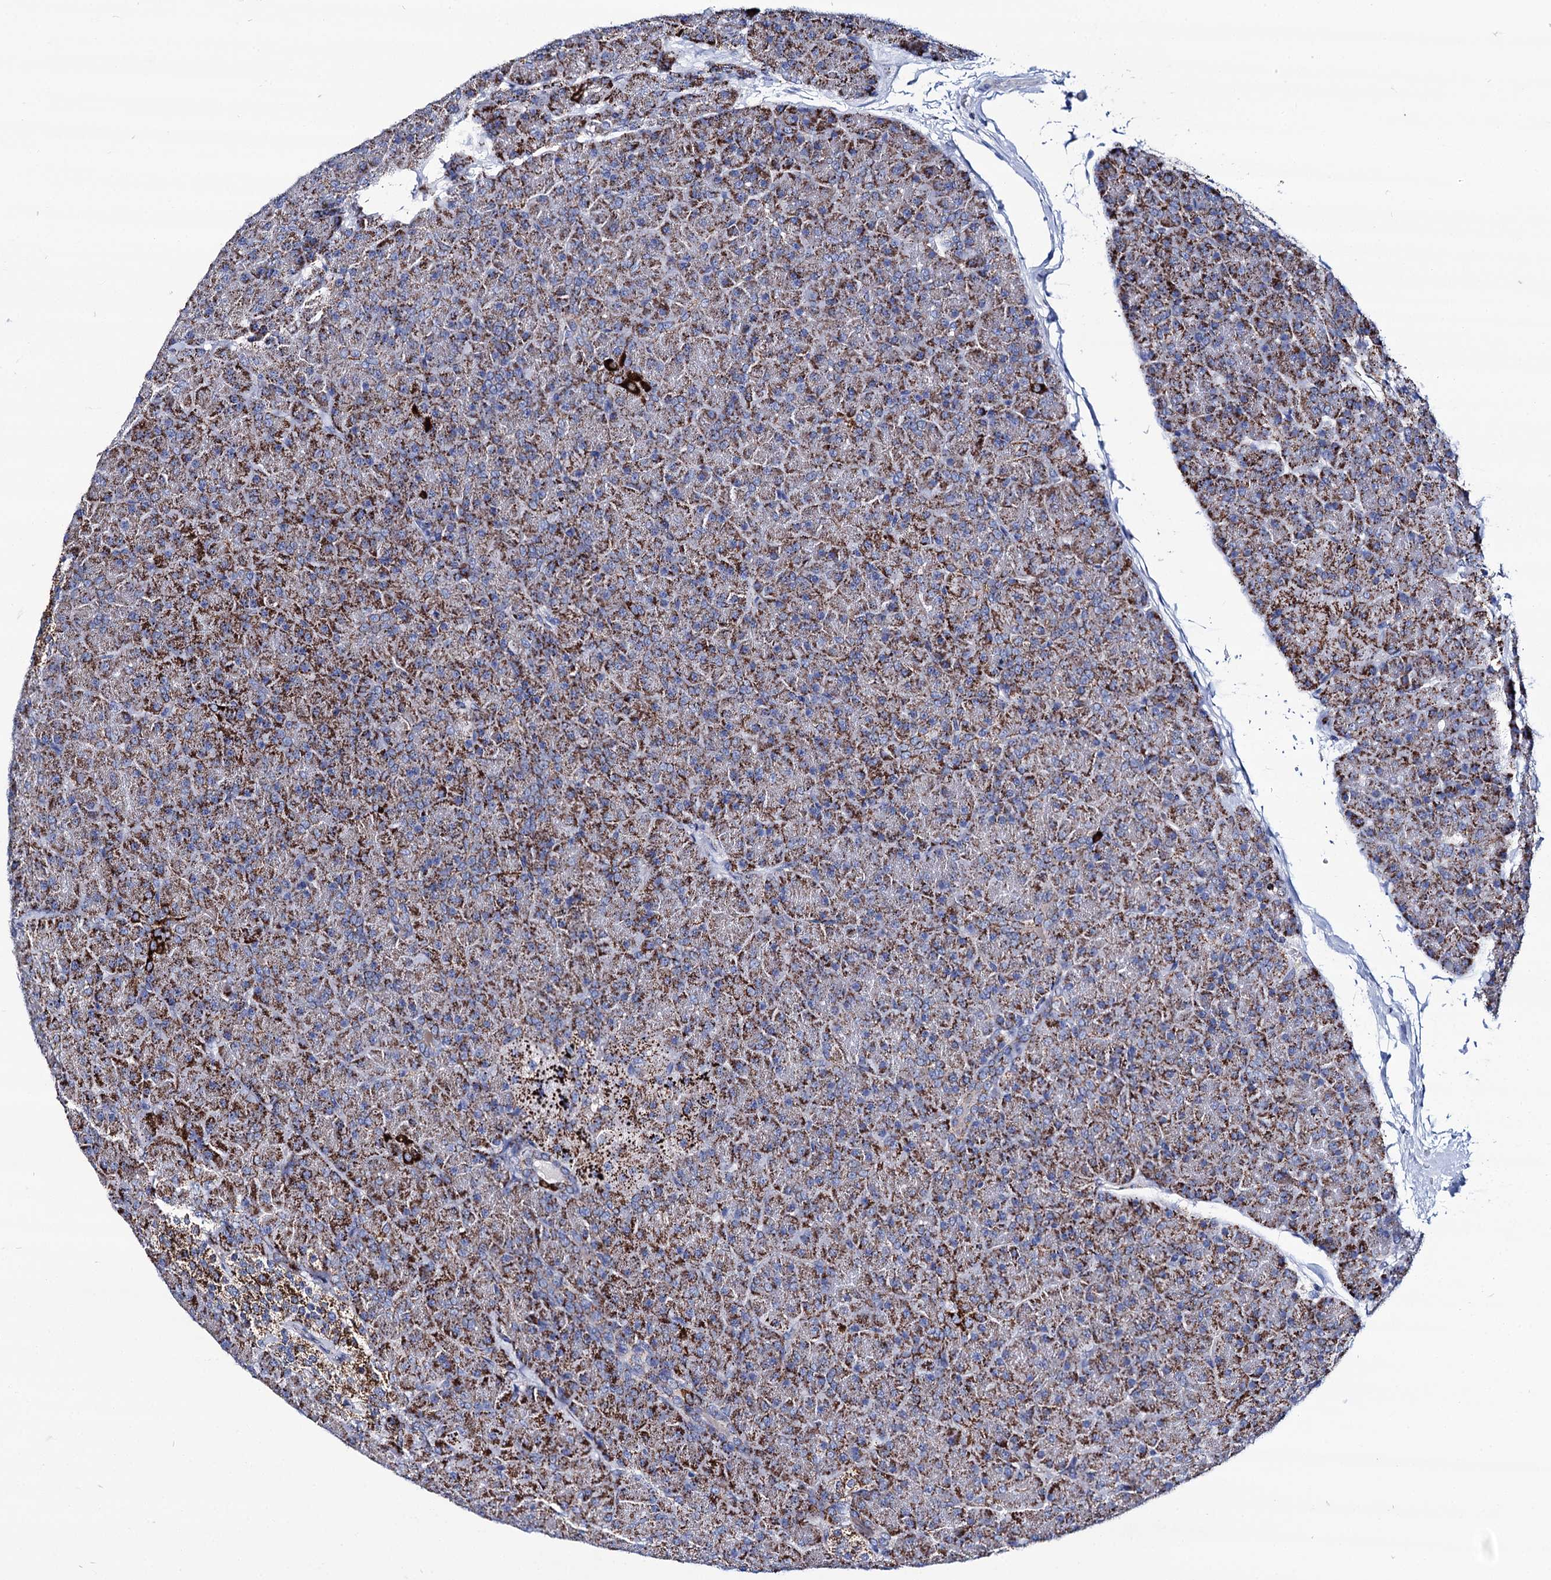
{"staining": {"intensity": "strong", "quantity": "25%-75%", "location": "cytoplasmic/membranous"}, "tissue": "pancreas", "cell_type": "Exocrine glandular cells", "image_type": "normal", "snomed": [{"axis": "morphology", "description": "Normal tissue, NOS"}, {"axis": "topography", "description": "Pancreas"}], "caption": "This is an image of IHC staining of normal pancreas, which shows strong staining in the cytoplasmic/membranous of exocrine glandular cells.", "gene": "UBASH3B", "patient": {"sex": "male", "age": 36}}